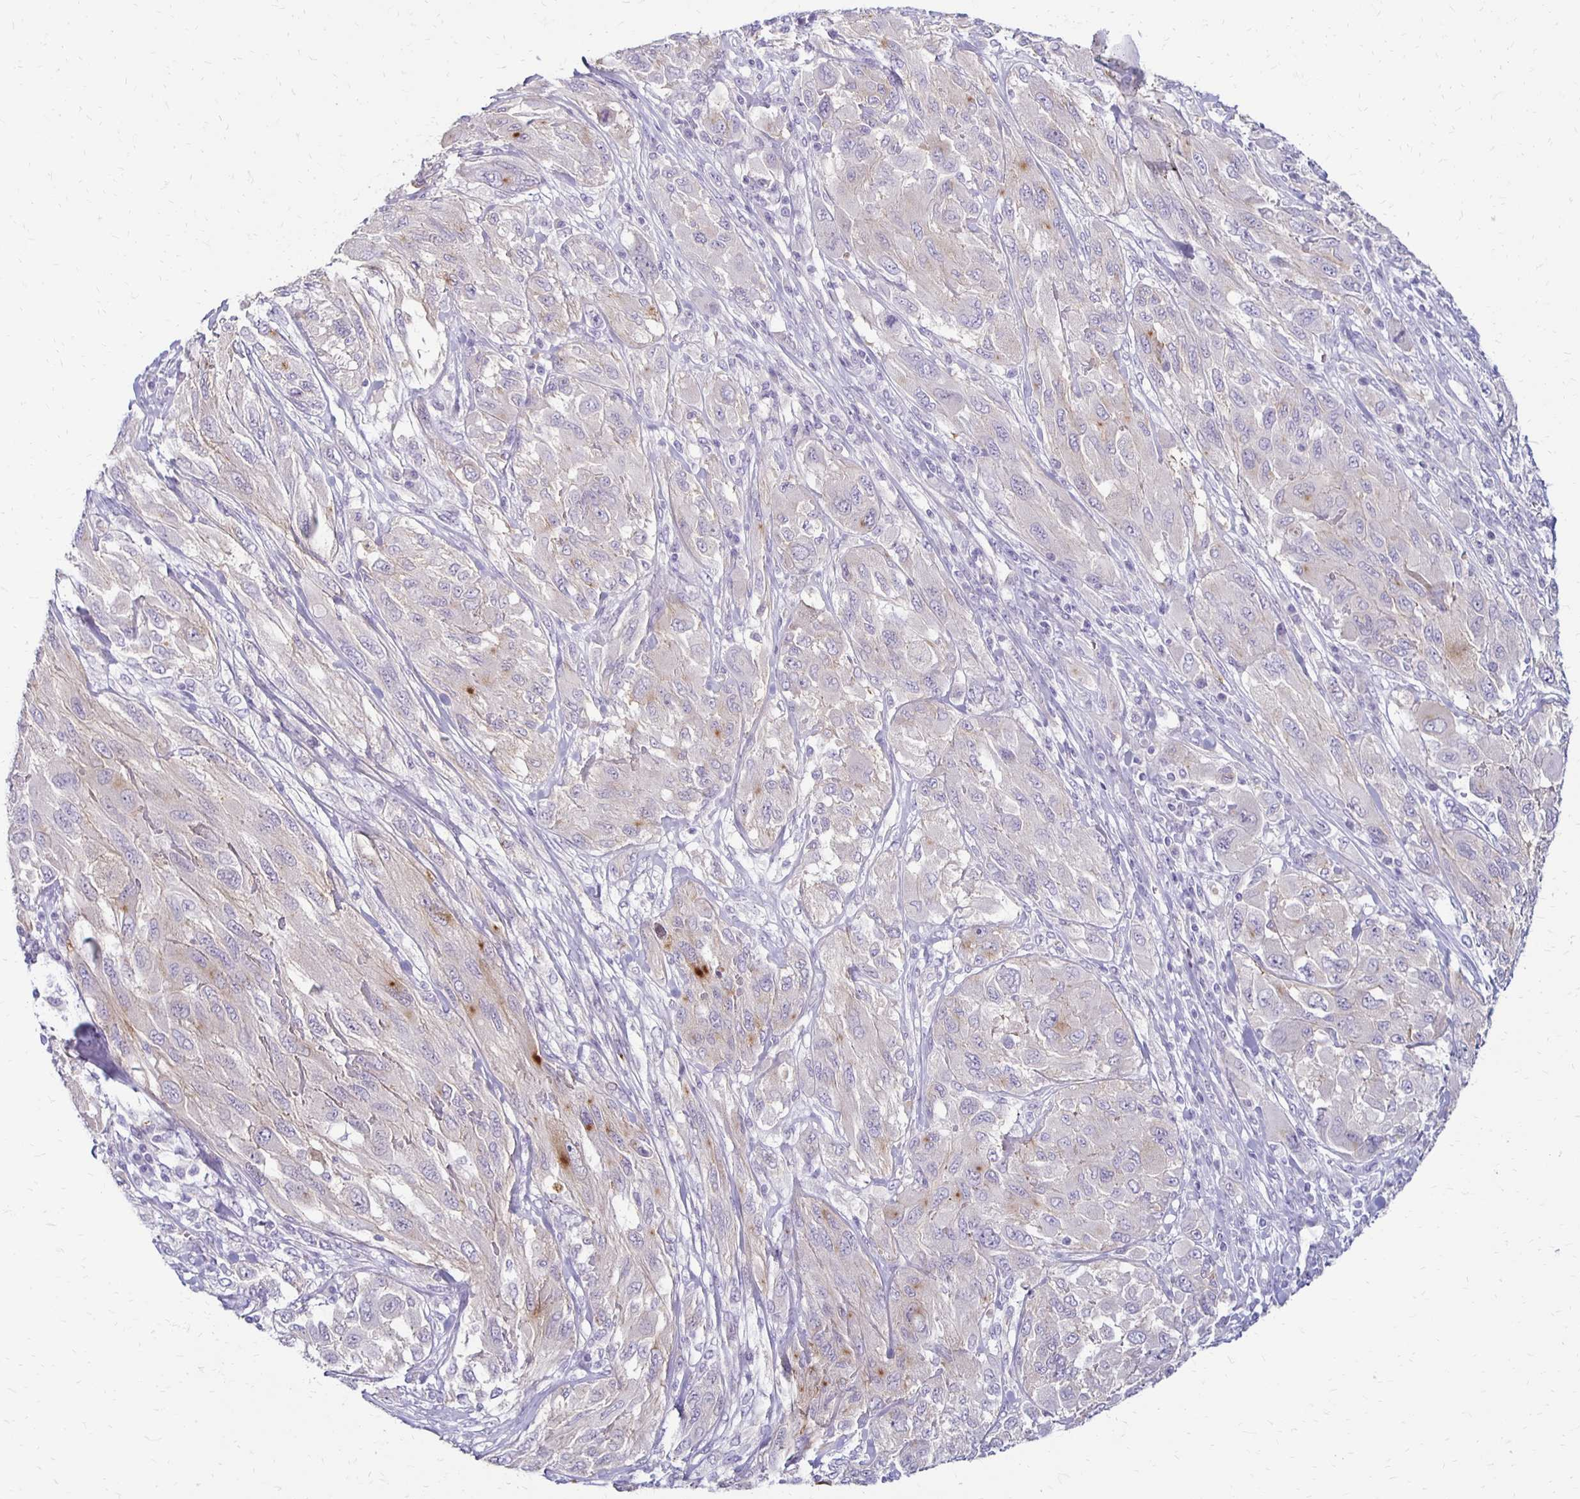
{"staining": {"intensity": "negative", "quantity": "none", "location": "none"}, "tissue": "melanoma", "cell_type": "Tumor cells", "image_type": "cancer", "snomed": [{"axis": "morphology", "description": "Malignant melanoma, NOS"}, {"axis": "topography", "description": "Skin"}], "caption": "Human malignant melanoma stained for a protein using immunohistochemistry demonstrates no positivity in tumor cells.", "gene": "KATNBL1", "patient": {"sex": "female", "age": 91}}